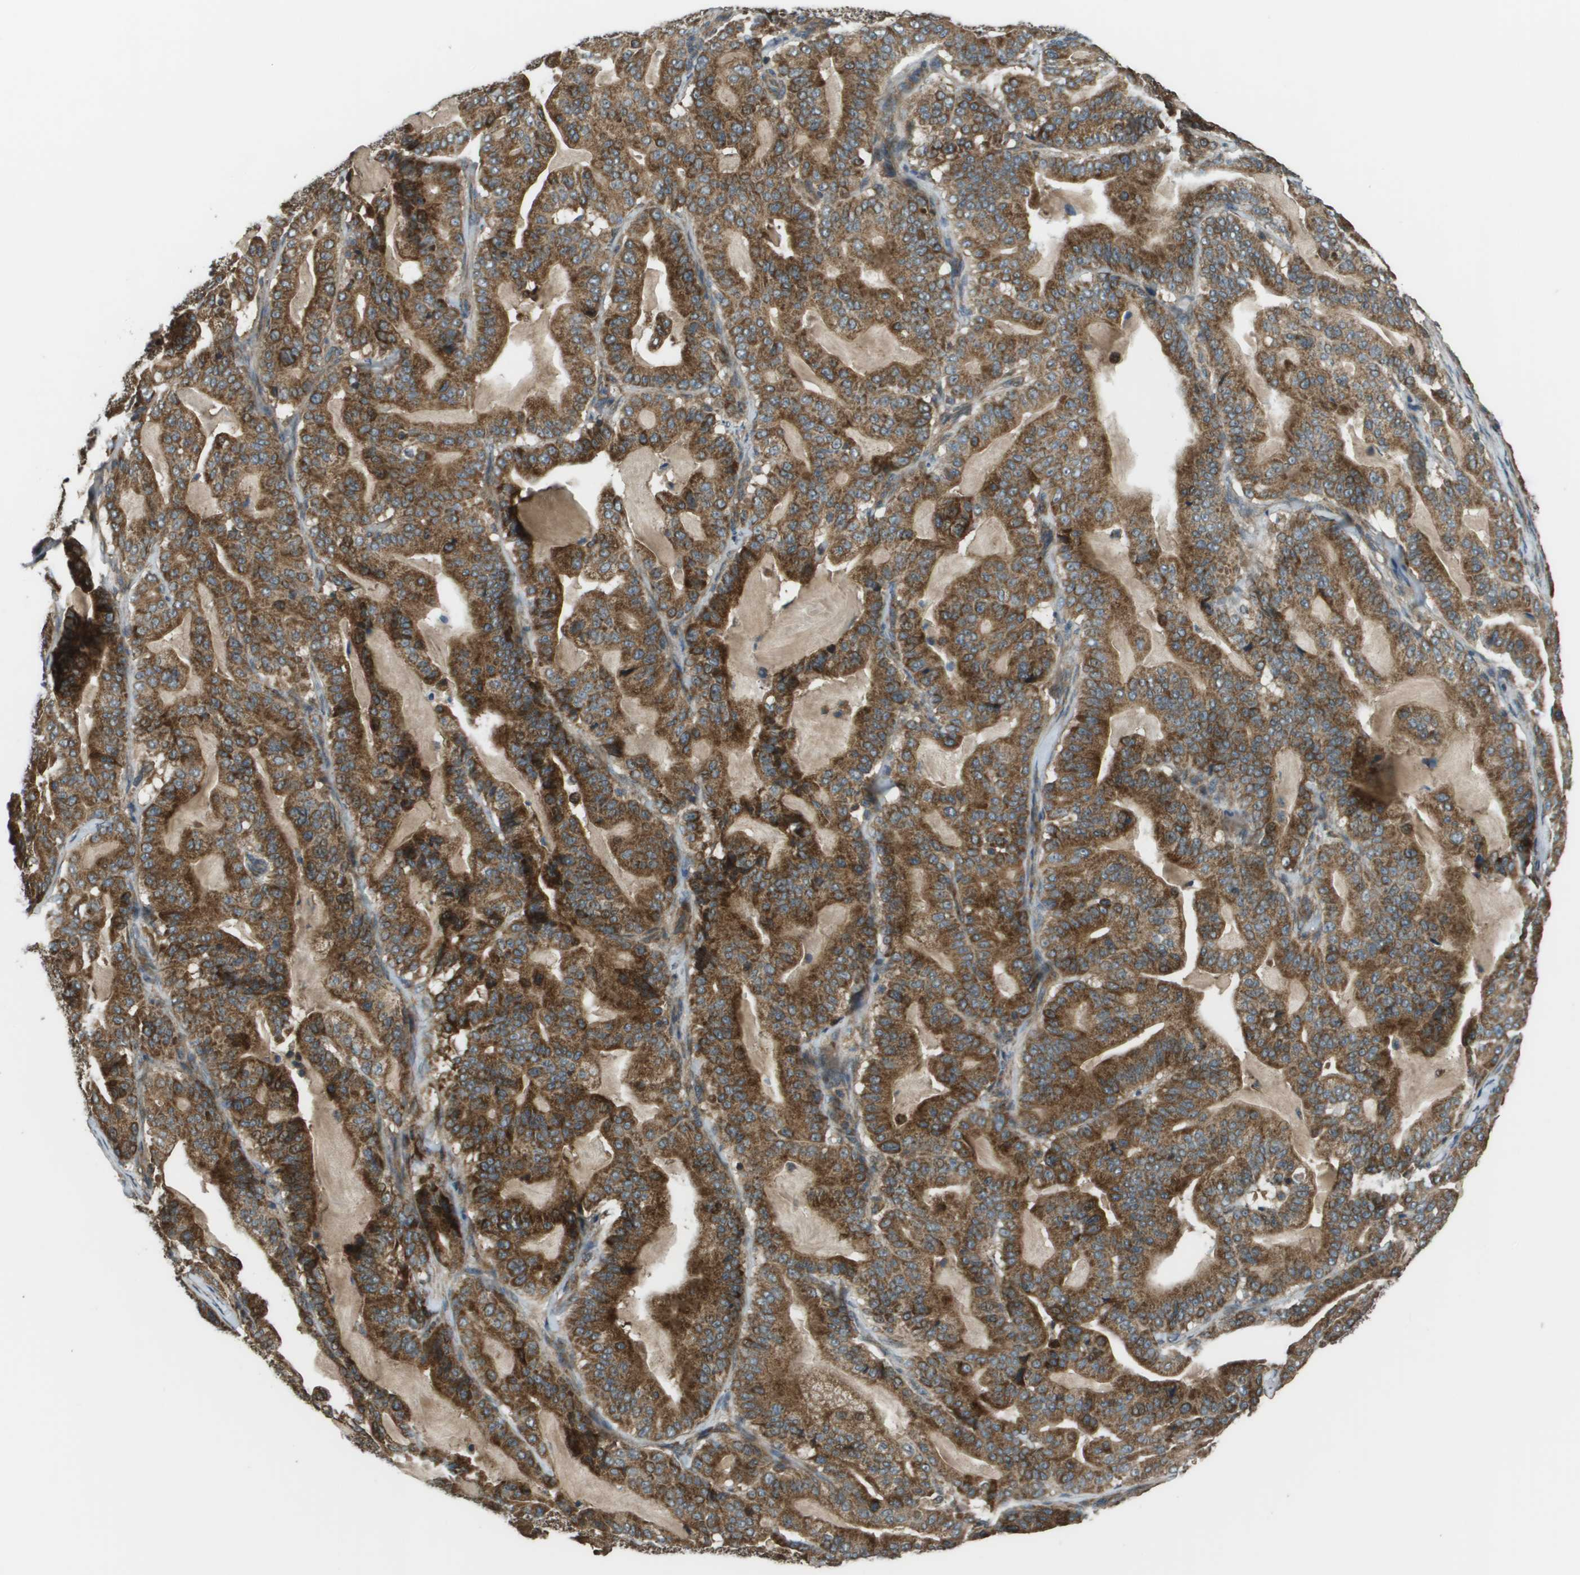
{"staining": {"intensity": "strong", "quantity": ">75%", "location": "cytoplasmic/membranous"}, "tissue": "pancreatic cancer", "cell_type": "Tumor cells", "image_type": "cancer", "snomed": [{"axis": "morphology", "description": "Adenocarcinoma, NOS"}, {"axis": "topography", "description": "Pancreas"}], "caption": "A brown stain labels strong cytoplasmic/membranous expression of a protein in pancreatic cancer (adenocarcinoma) tumor cells.", "gene": "PLPBP", "patient": {"sex": "male", "age": 63}}